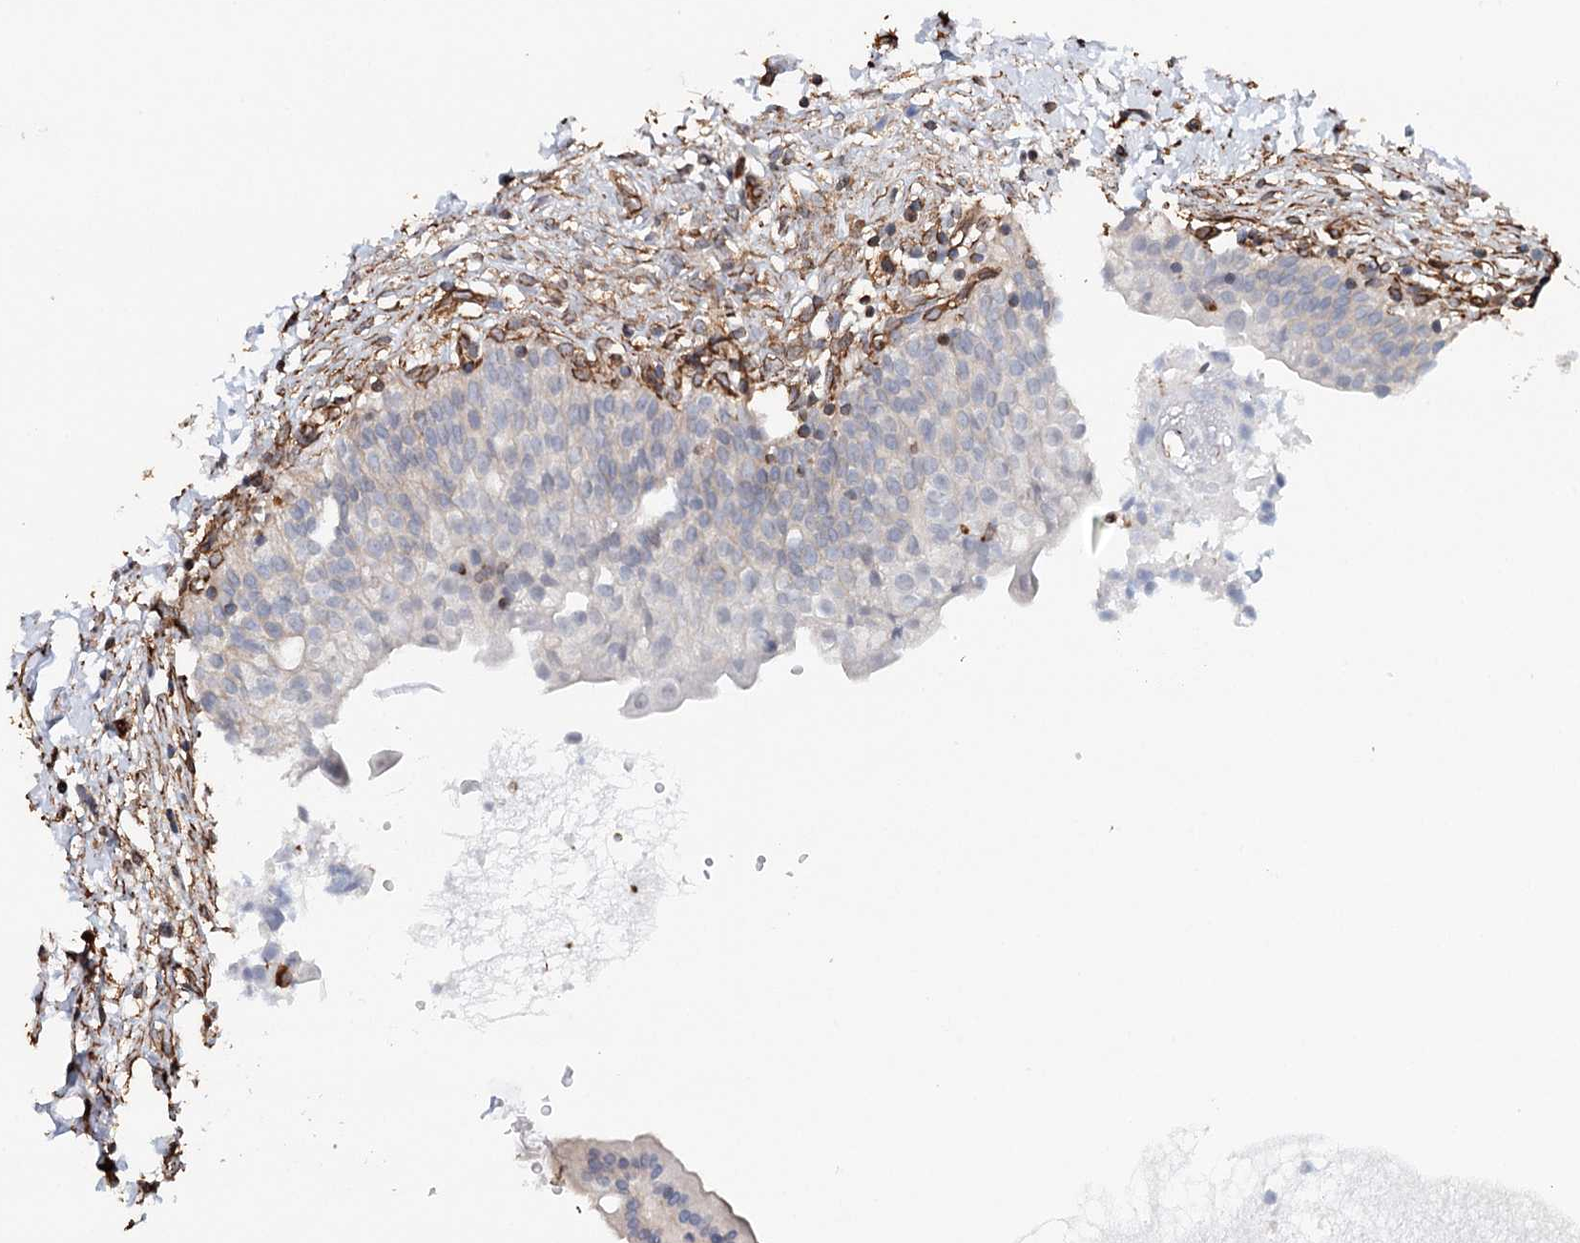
{"staining": {"intensity": "weak", "quantity": "<25%", "location": "cytoplasmic/membranous"}, "tissue": "urinary bladder", "cell_type": "Urothelial cells", "image_type": "normal", "snomed": [{"axis": "morphology", "description": "Normal tissue, NOS"}, {"axis": "topography", "description": "Urinary bladder"}], "caption": "Immunohistochemical staining of unremarkable urinary bladder reveals no significant positivity in urothelial cells.", "gene": "SYNPO", "patient": {"sex": "male", "age": 55}}